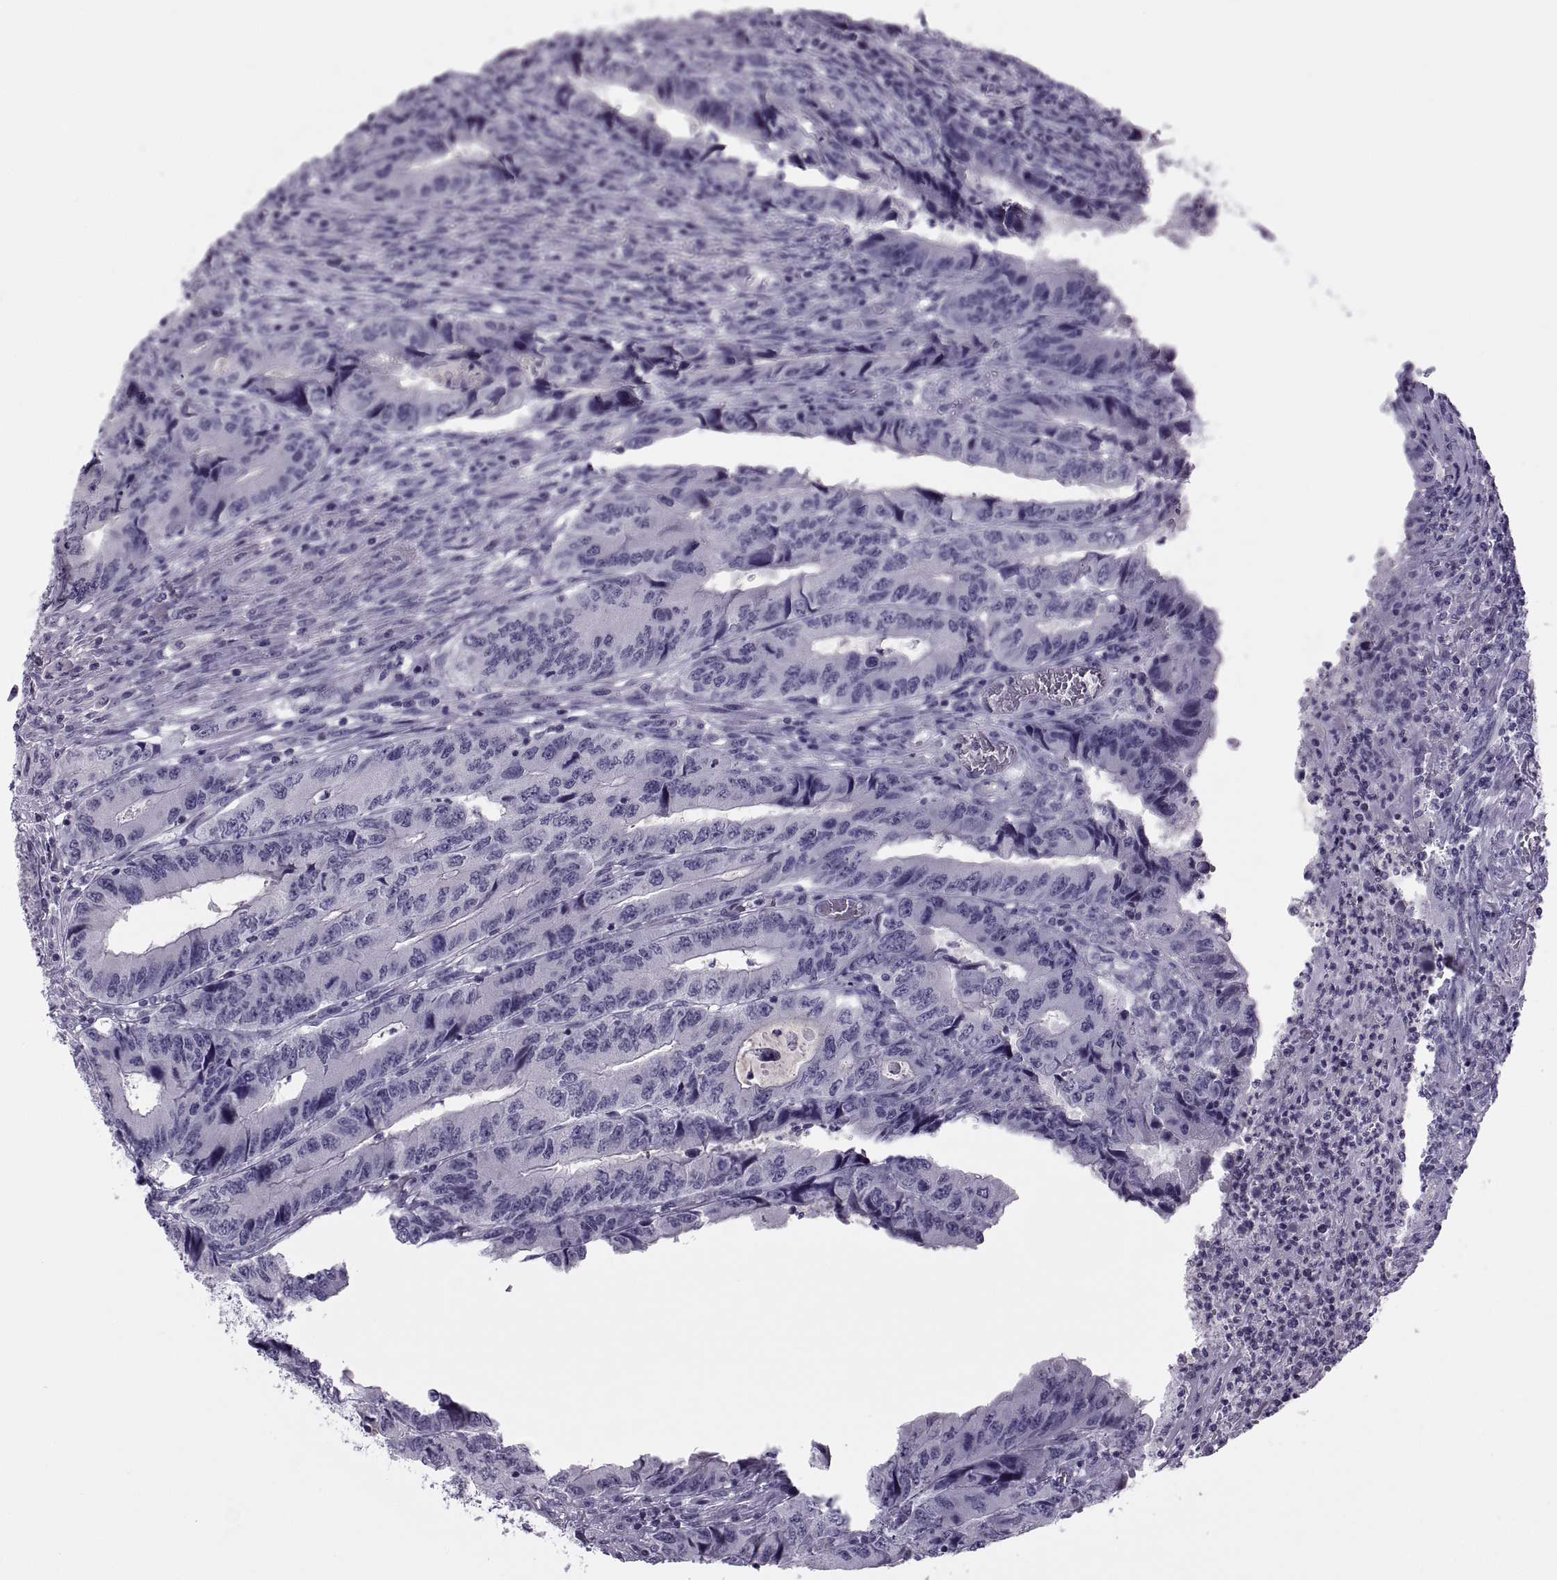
{"staining": {"intensity": "negative", "quantity": "none", "location": "none"}, "tissue": "colorectal cancer", "cell_type": "Tumor cells", "image_type": "cancer", "snomed": [{"axis": "morphology", "description": "Adenocarcinoma, NOS"}, {"axis": "topography", "description": "Colon"}], "caption": "An IHC image of adenocarcinoma (colorectal) is shown. There is no staining in tumor cells of adenocarcinoma (colorectal).", "gene": "SYNGR4", "patient": {"sex": "male", "age": 53}}